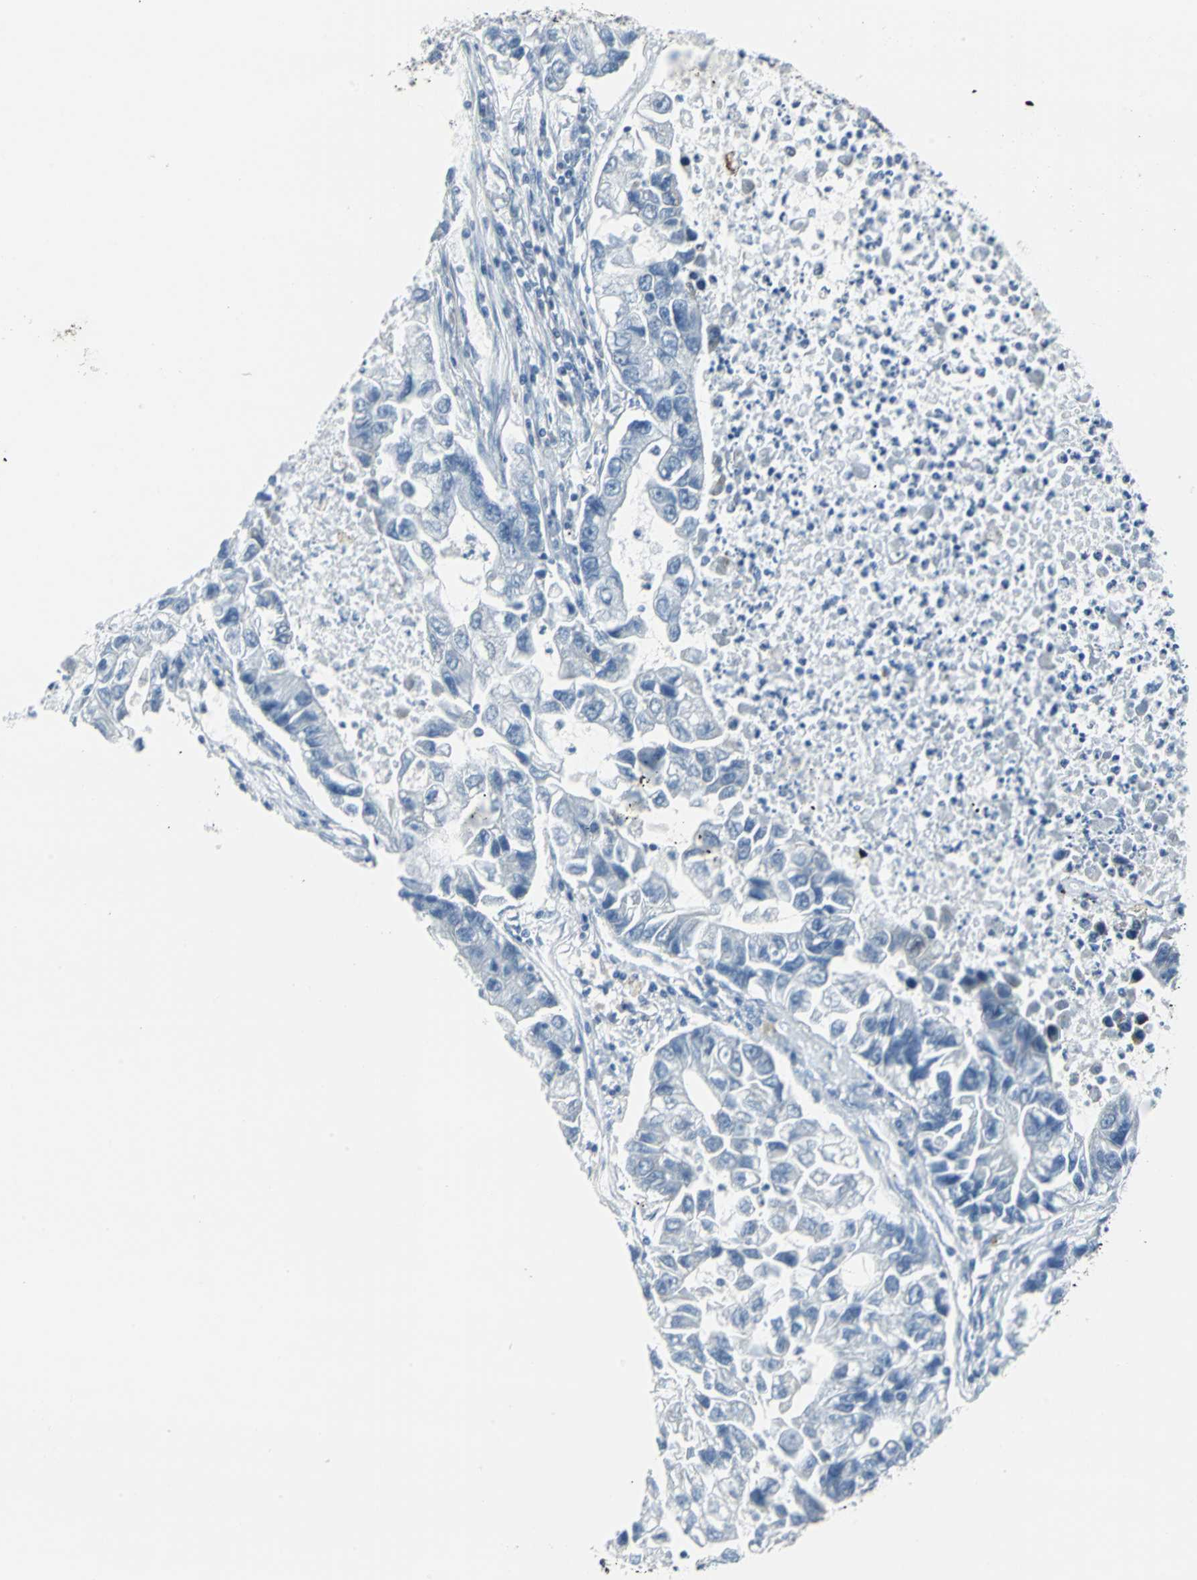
{"staining": {"intensity": "negative", "quantity": "none", "location": "none"}, "tissue": "lung cancer", "cell_type": "Tumor cells", "image_type": "cancer", "snomed": [{"axis": "morphology", "description": "Adenocarcinoma, NOS"}, {"axis": "topography", "description": "Lung"}], "caption": "The immunohistochemistry (IHC) photomicrograph has no significant positivity in tumor cells of lung cancer tissue.", "gene": "SNUPN", "patient": {"sex": "female", "age": 51}}